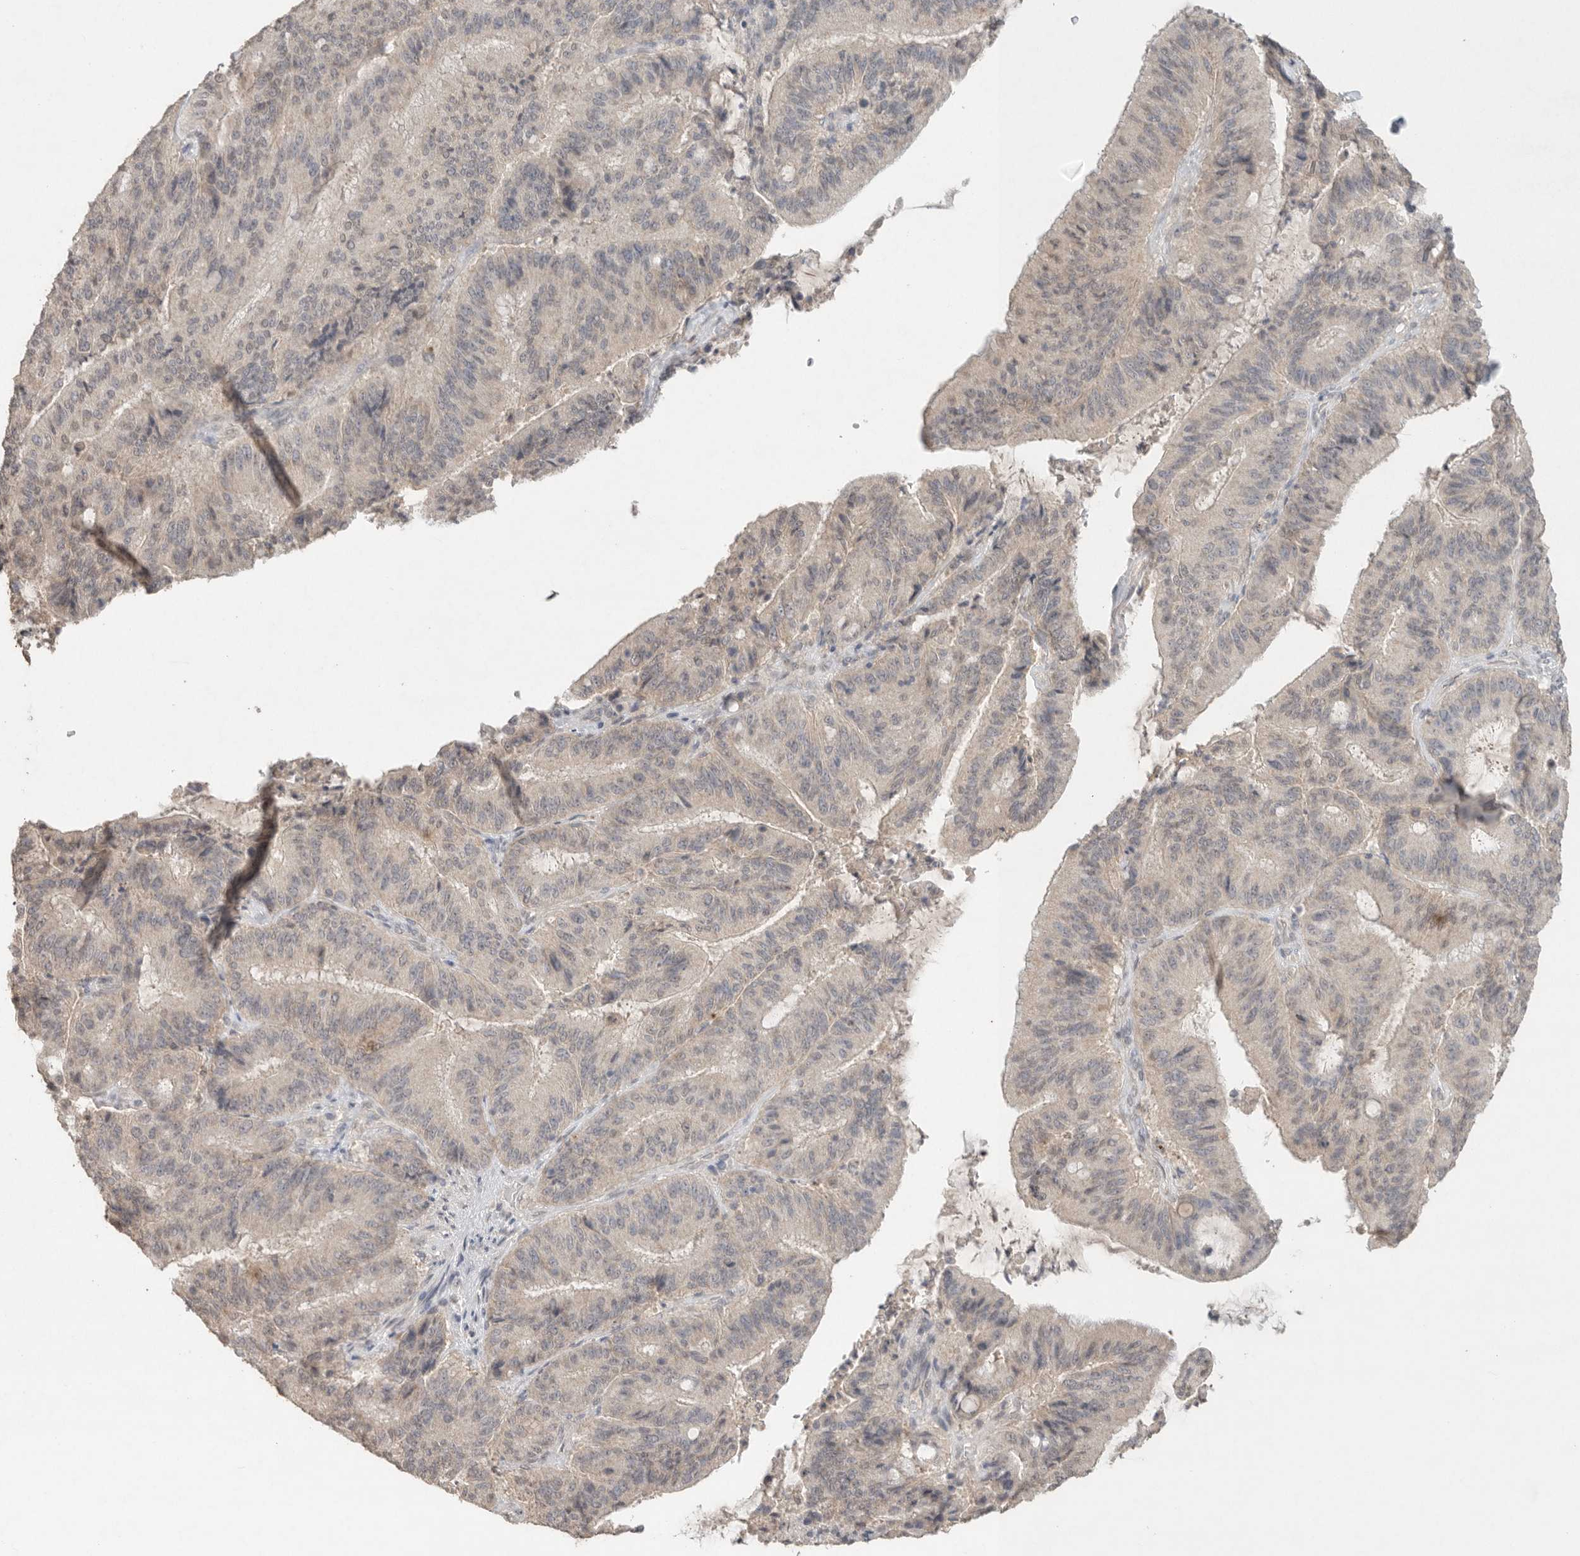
{"staining": {"intensity": "weak", "quantity": "<25%", "location": "cytoplasmic/membranous"}, "tissue": "liver cancer", "cell_type": "Tumor cells", "image_type": "cancer", "snomed": [{"axis": "morphology", "description": "Normal tissue, NOS"}, {"axis": "morphology", "description": "Cholangiocarcinoma"}, {"axis": "topography", "description": "Liver"}, {"axis": "topography", "description": "Peripheral nerve tissue"}], "caption": "A histopathology image of liver cancer (cholangiocarcinoma) stained for a protein demonstrates no brown staining in tumor cells.", "gene": "KLK5", "patient": {"sex": "female", "age": 73}}